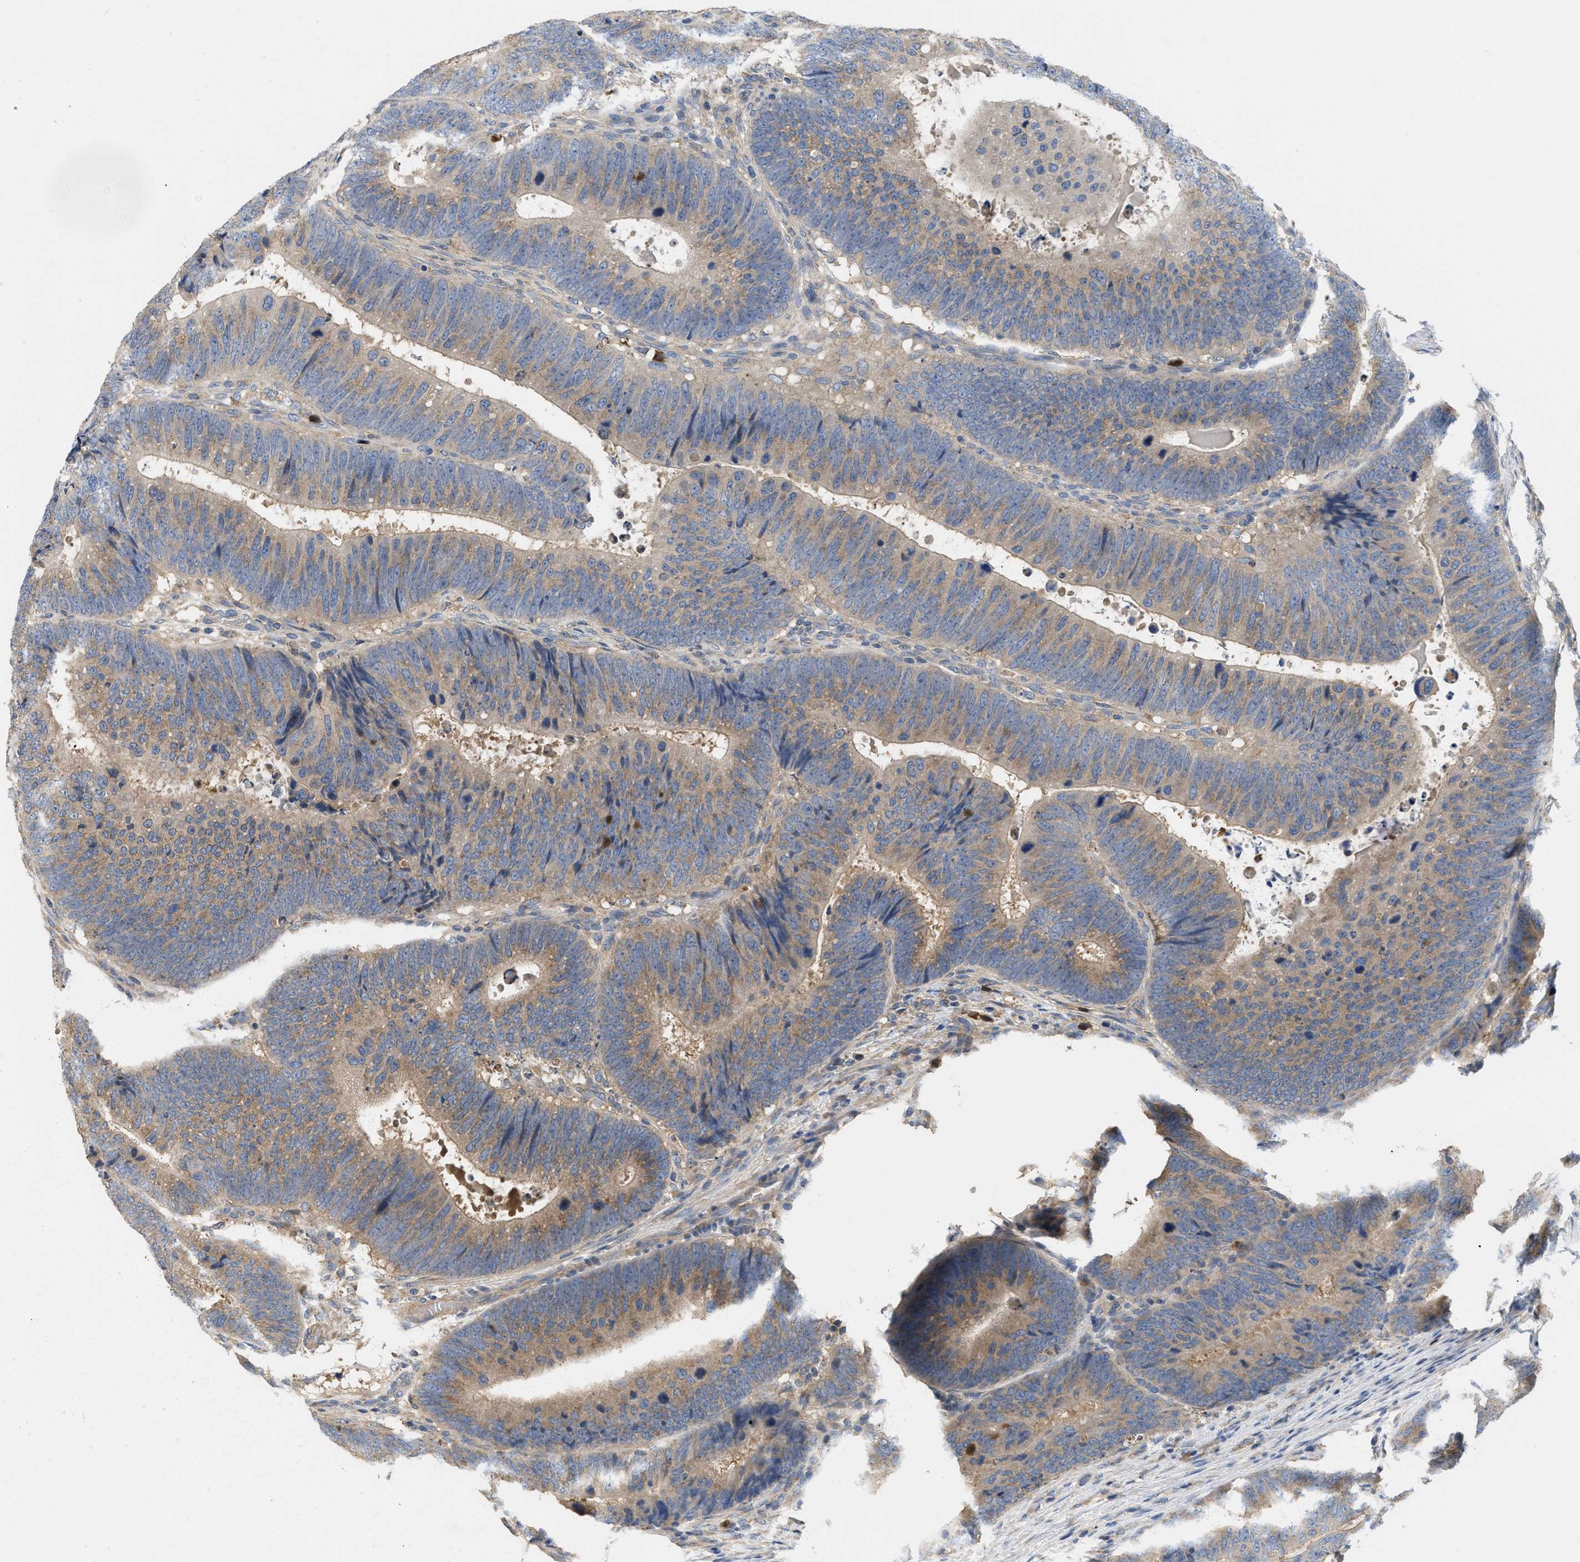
{"staining": {"intensity": "weak", "quantity": ">75%", "location": "cytoplasmic/membranous"}, "tissue": "colorectal cancer", "cell_type": "Tumor cells", "image_type": "cancer", "snomed": [{"axis": "morphology", "description": "Adenocarcinoma, NOS"}, {"axis": "topography", "description": "Colon"}], "caption": "A high-resolution histopathology image shows immunohistochemistry (IHC) staining of colorectal cancer (adenocarcinoma), which shows weak cytoplasmic/membranous positivity in approximately >75% of tumor cells.", "gene": "RNF216", "patient": {"sex": "male", "age": 56}}